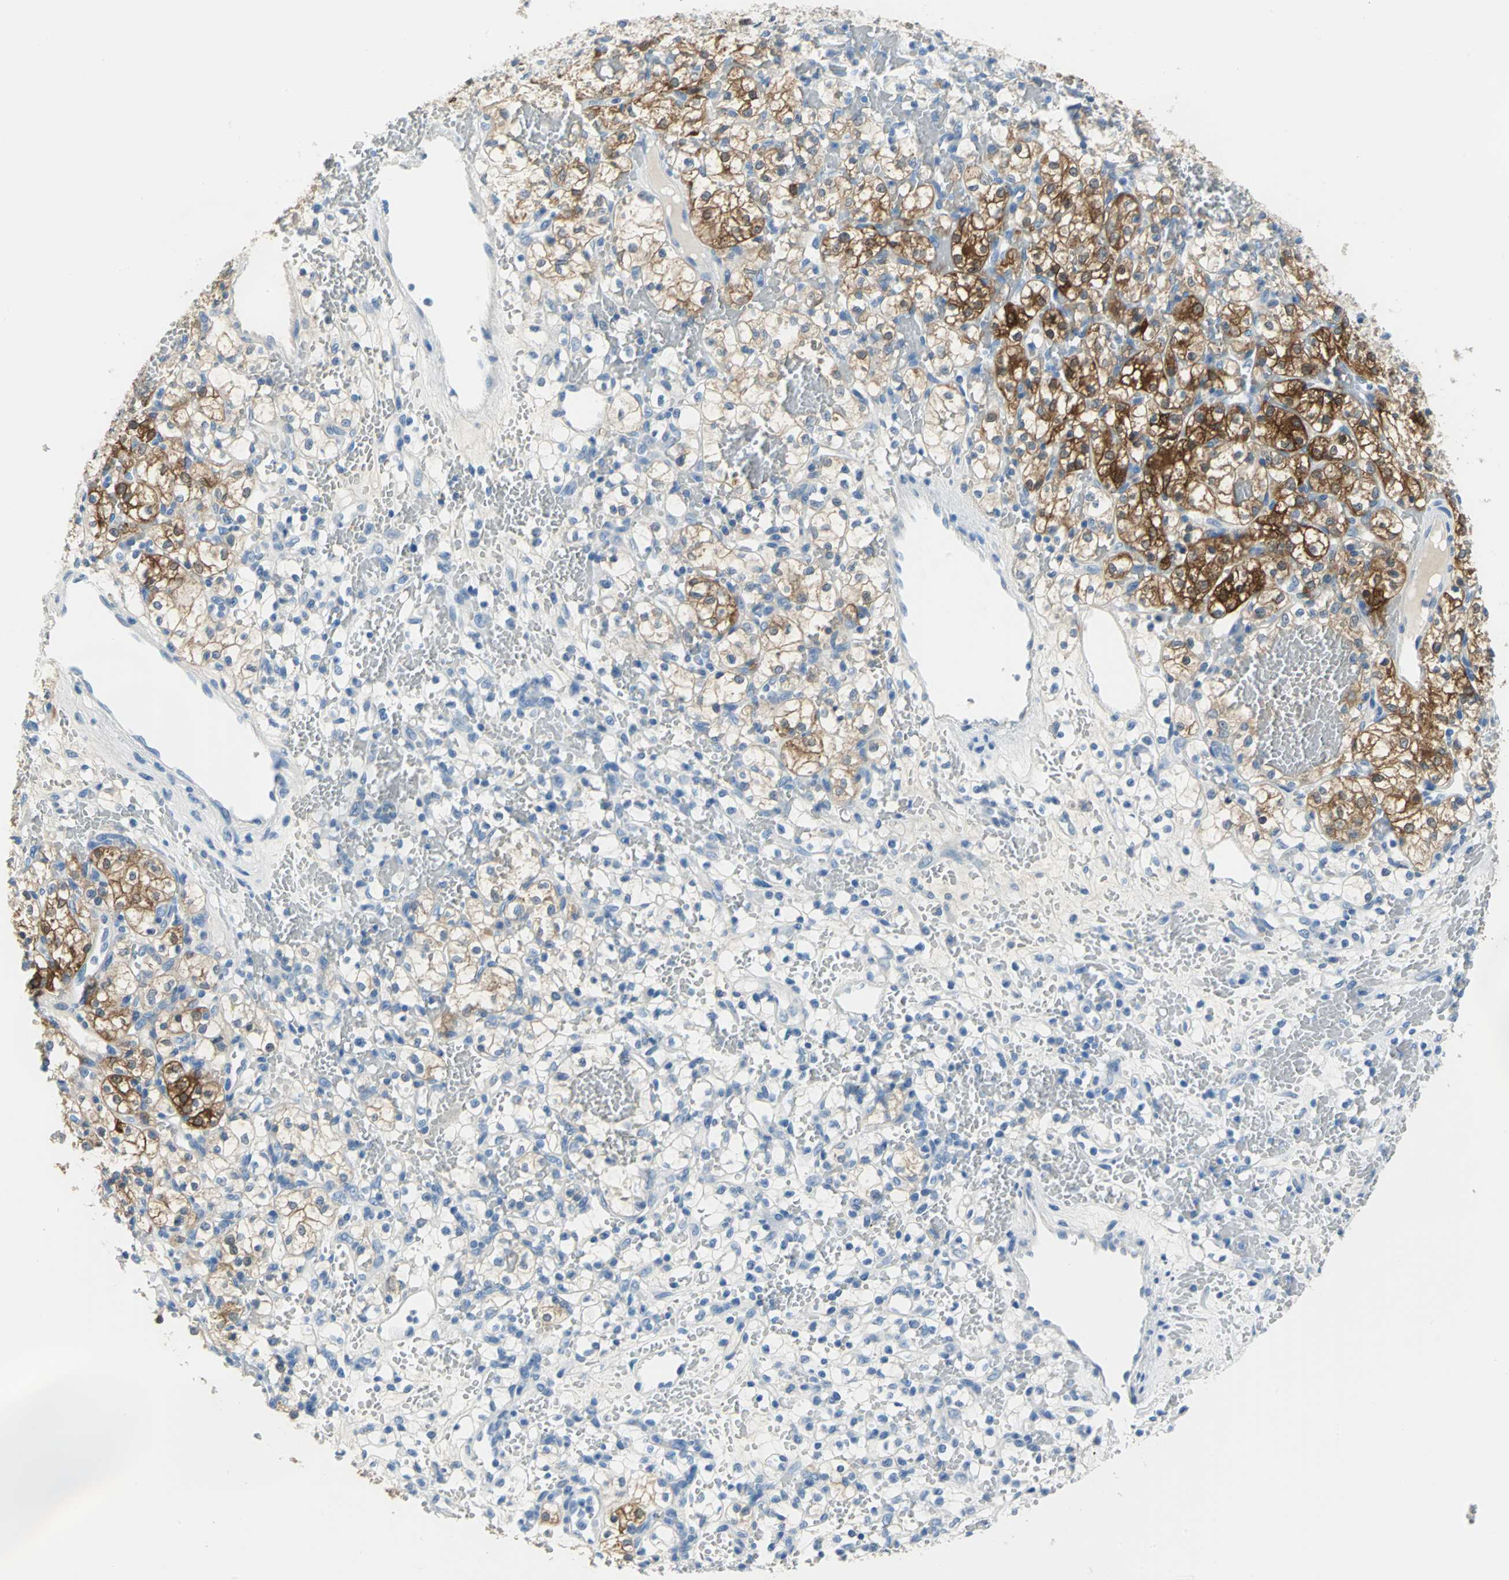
{"staining": {"intensity": "strong", "quantity": "25%-75%", "location": "cytoplasmic/membranous"}, "tissue": "renal cancer", "cell_type": "Tumor cells", "image_type": "cancer", "snomed": [{"axis": "morphology", "description": "Adenocarcinoma, NOS"}, {"axis": "topography", "description": "Kidney"}], "caption": "Tumor cells reveal strong cytoplasmic/membranous positivity in approximately 25%-75% of cells in renal cancer. The staining was performed using DAB (3,3'-diaminobenzidine) to visualize the protein expression in brown, while the nuclei were stained in blue with hematoxylin (Magnification: 20x).", "gene": "PKLR", "patient": {"sex": "female", "age": 60}}